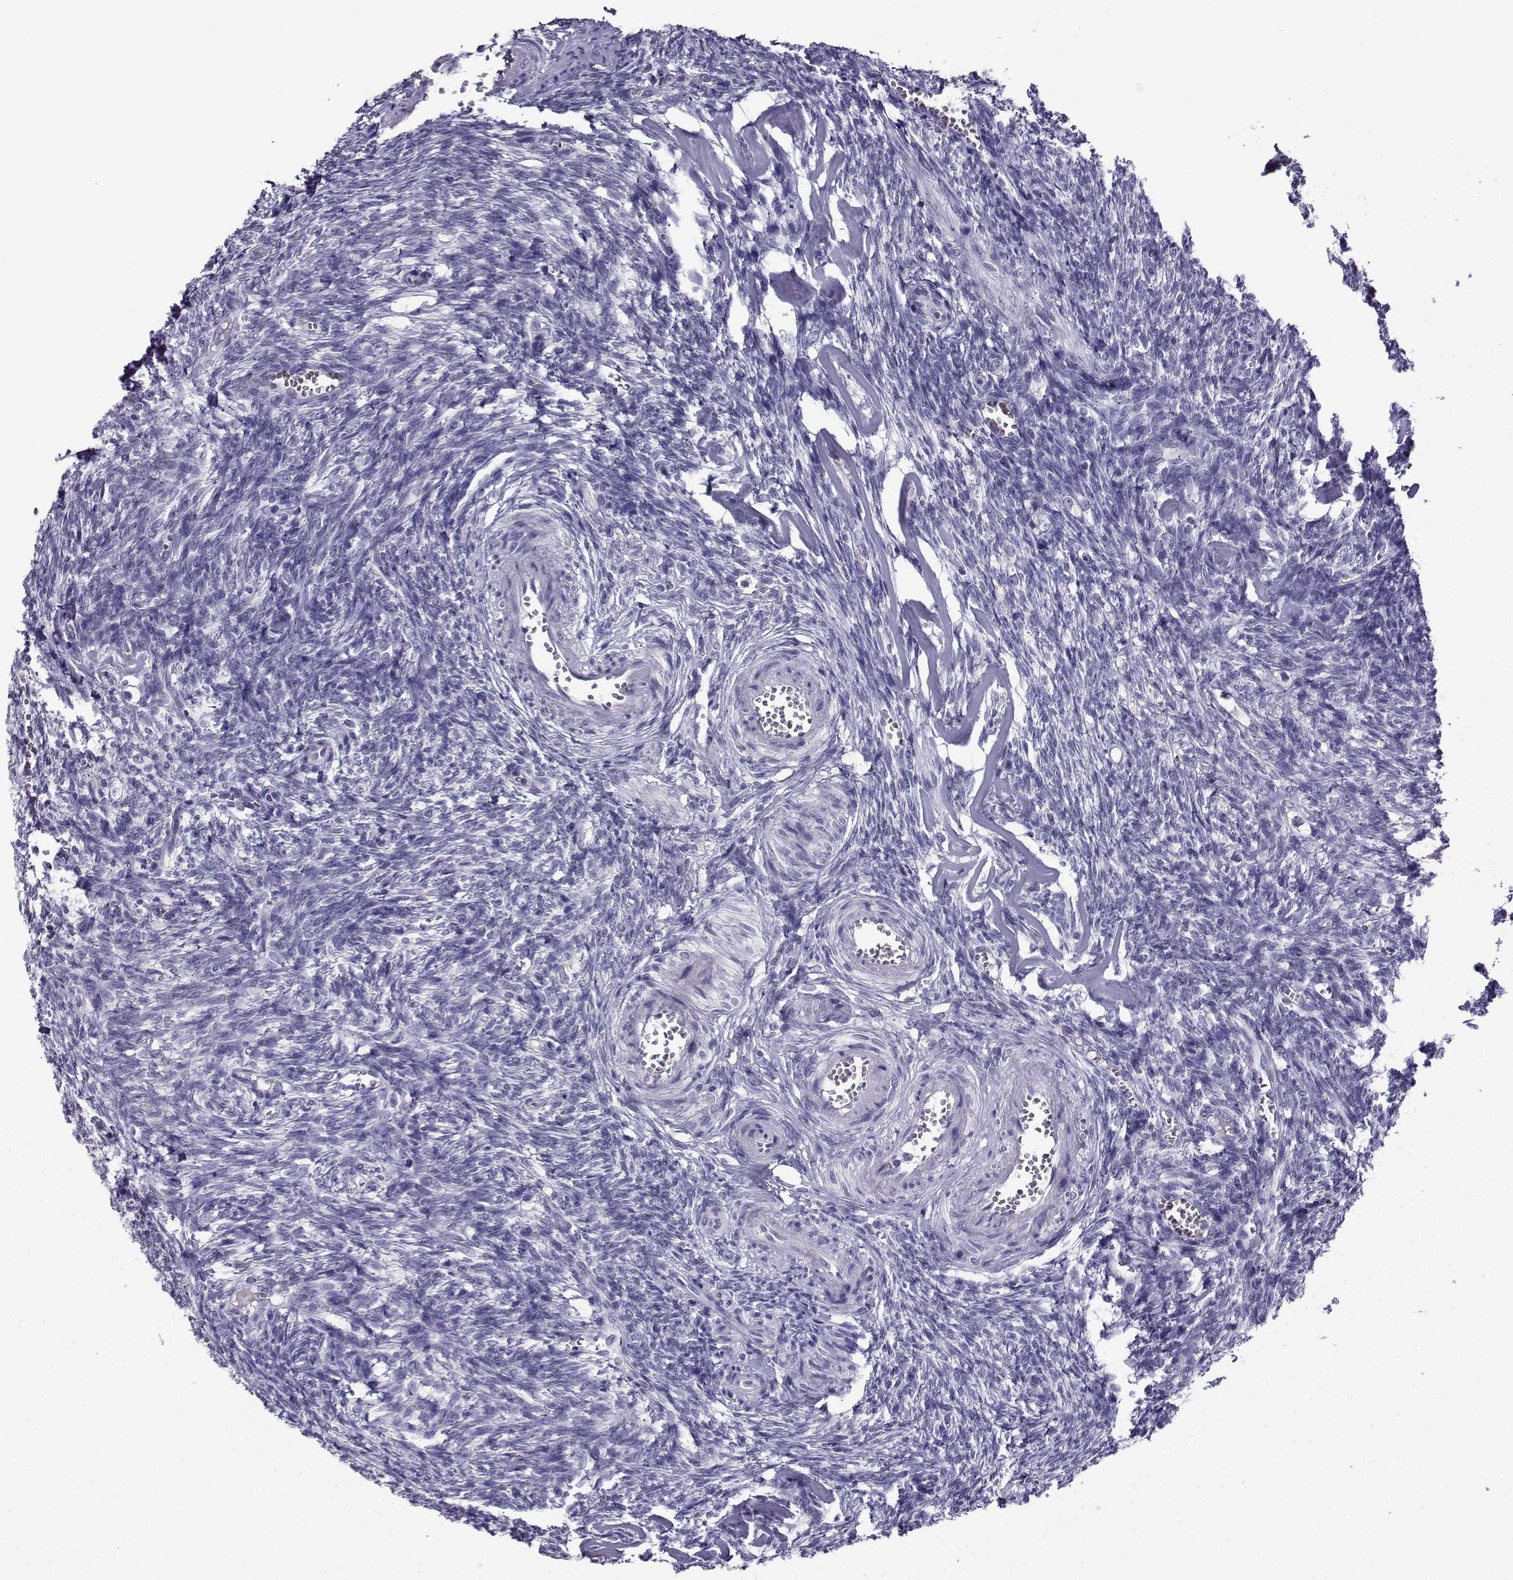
{"staining": {"intensity": "negative", "quantity": "none", "location": "none"}, "tissue": "ovary", "cell_type": "Follicle cells", "image_type": "normal", "snomed": [{"axis": "morphology", "description": "Normal tissue, NOS"}, {"axis": "topography", "description": "Ovary"}], "caption": "A micrograph of ovary stained for a protein exhibits no brown staining in follicle cells.", "gene": "LRFN2", "patient": {"sex": "female", "age": 43}}